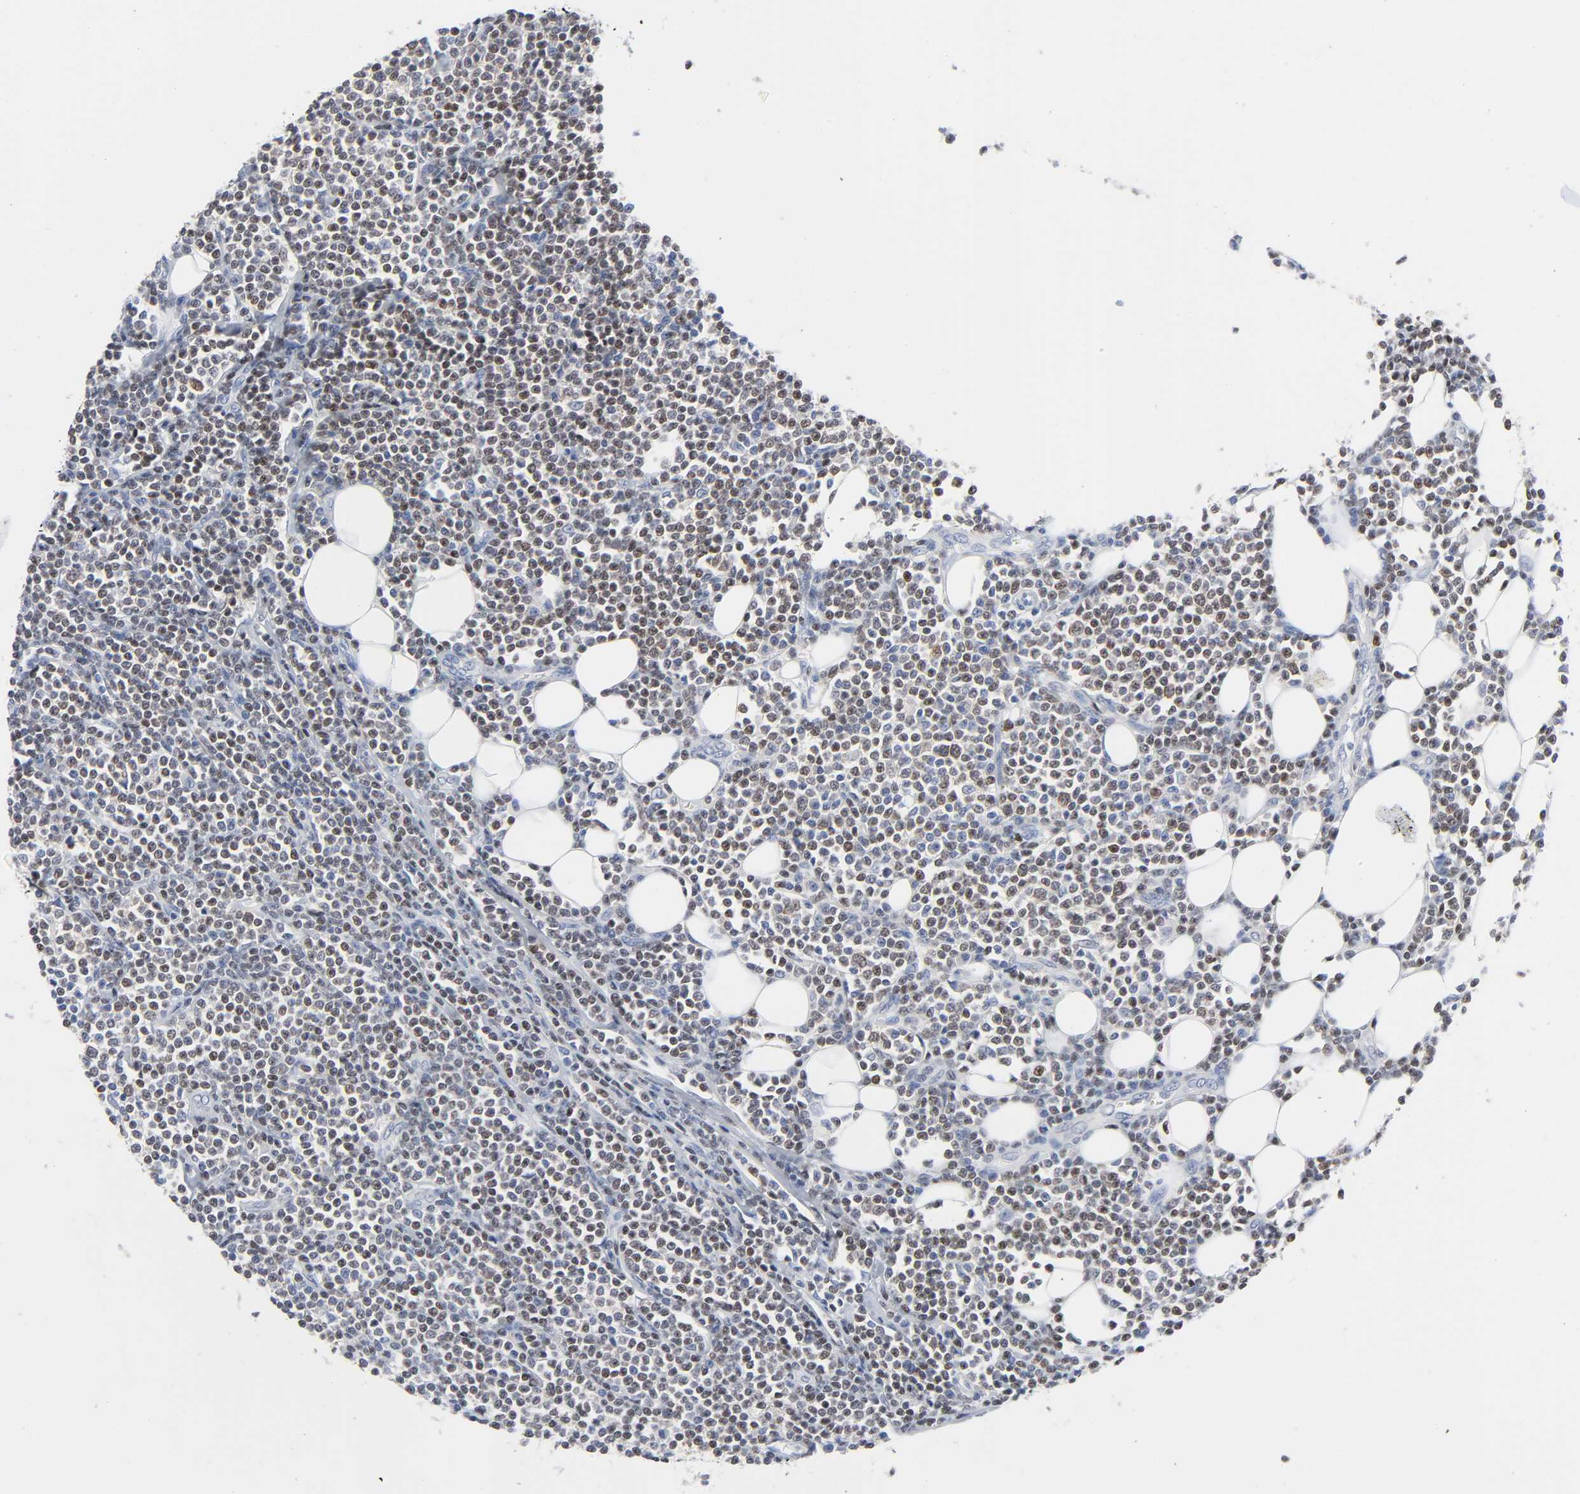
{"staining": {"intensity": "weak", "quantity": "25%-75%", "location": "nuclear"}, "tissue": "lymphoma", "cell_type": "Tumor cells", "image_type": "cancer", "snomed": [{"axis": "morphology", "description": "Malignant lymphoma, non-Hodgkin's type, Low grade"}, {"axis": "topography", "description": "Soft tissue"}], "caption": "A micrograph showing weak nuclear staining in about 25%-75% of tumor cells in lymphoma, as visualized by brown immunohistochemical staining.", "gene": "WEE1", "patient": {"sex": "male", "age": 92}}